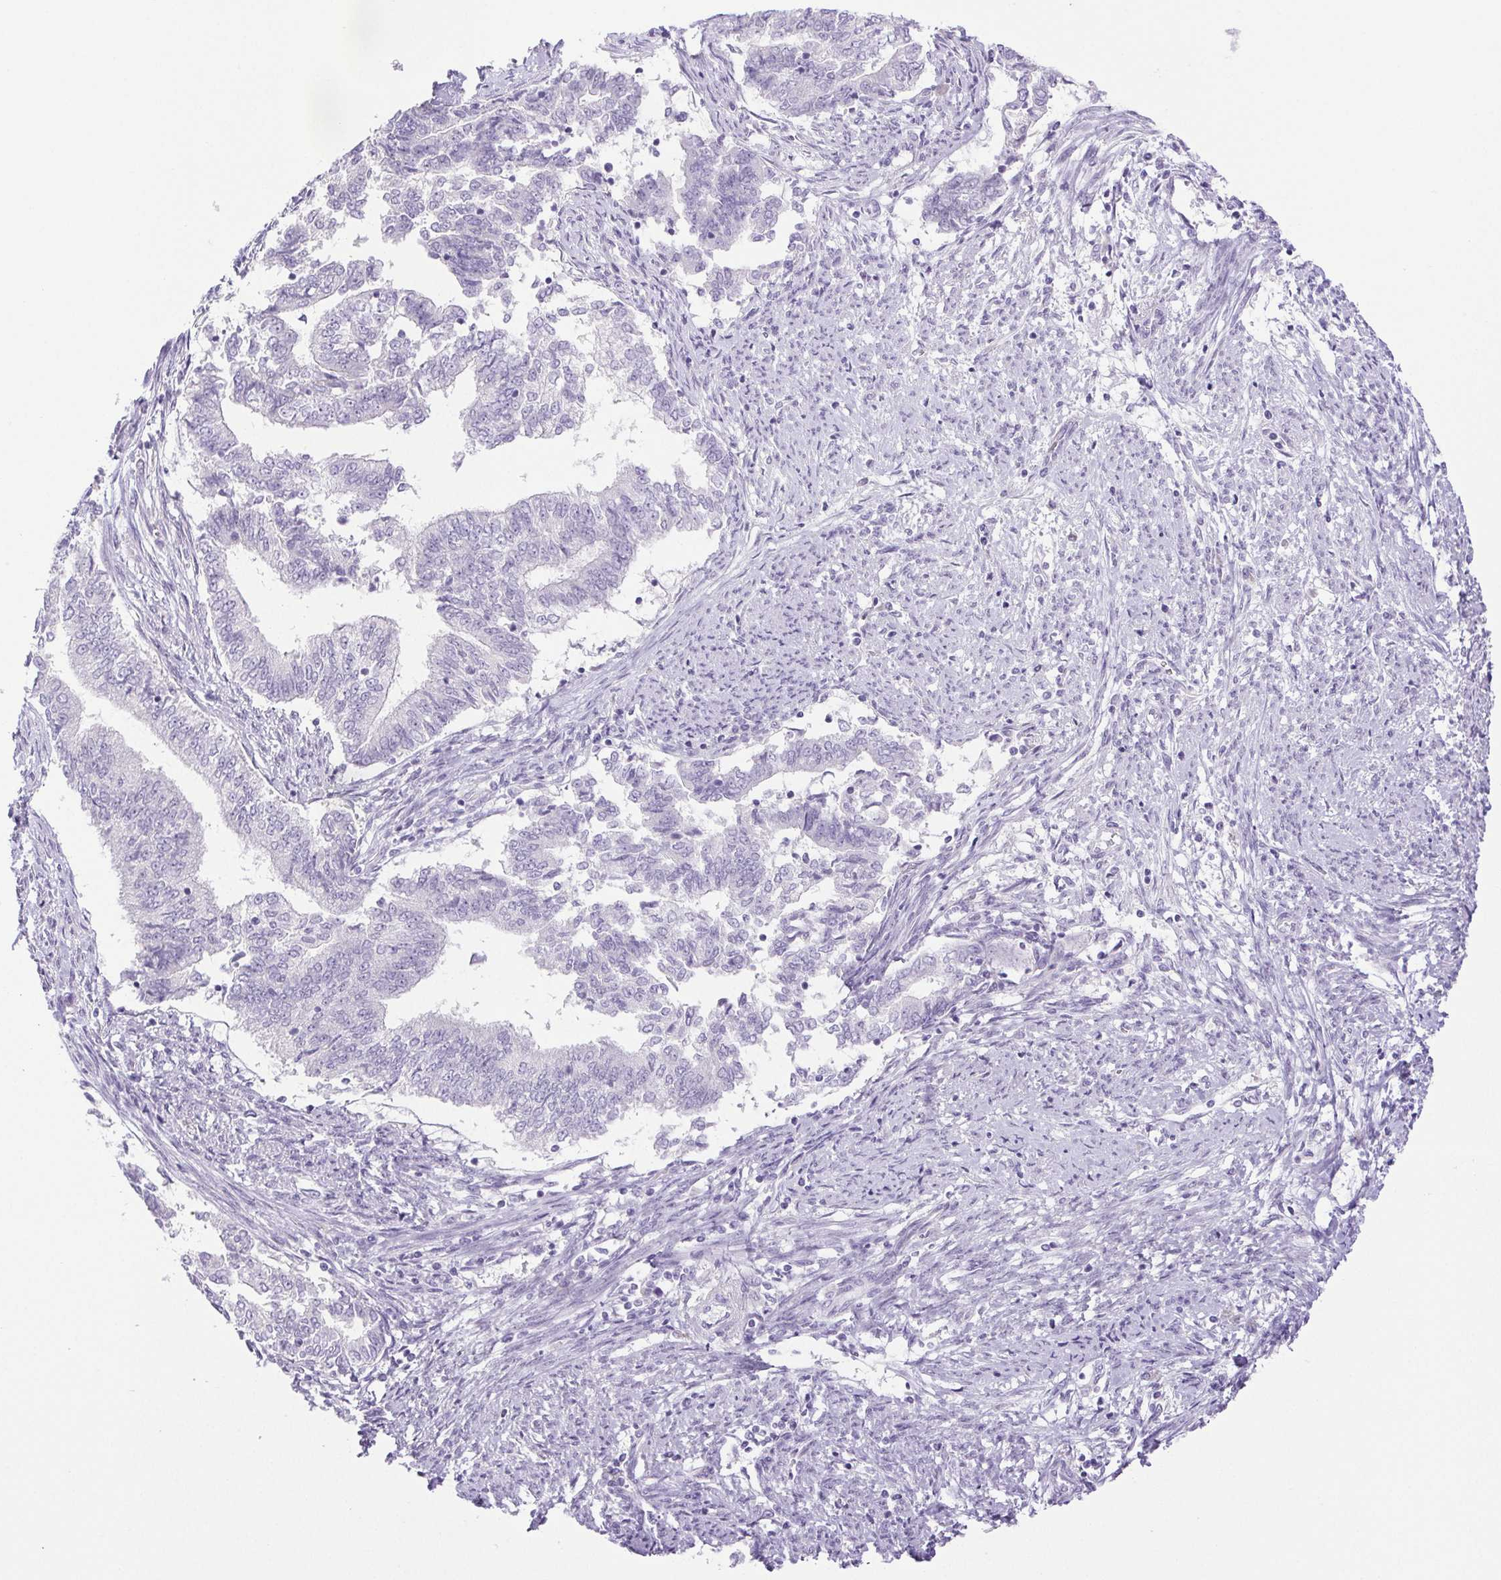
{"staining": {"intensity": "negative", "quantity": "none", "location": "none"}, "tissue": "endometrial cancer", "cell_type": "Tumor cells", "image_type": "cancer", "snomed": [{"axis": "morphology", "description": "Adenocarcinoma, NOS"}, {"axis": "topography", "description": "Endometrium"}], "caption": "Tumor cells show no significant positivity in endometrial adenocarcinoma.", "gene": "PAPPA2", "patient": {"sex": "female", "age": 65}}